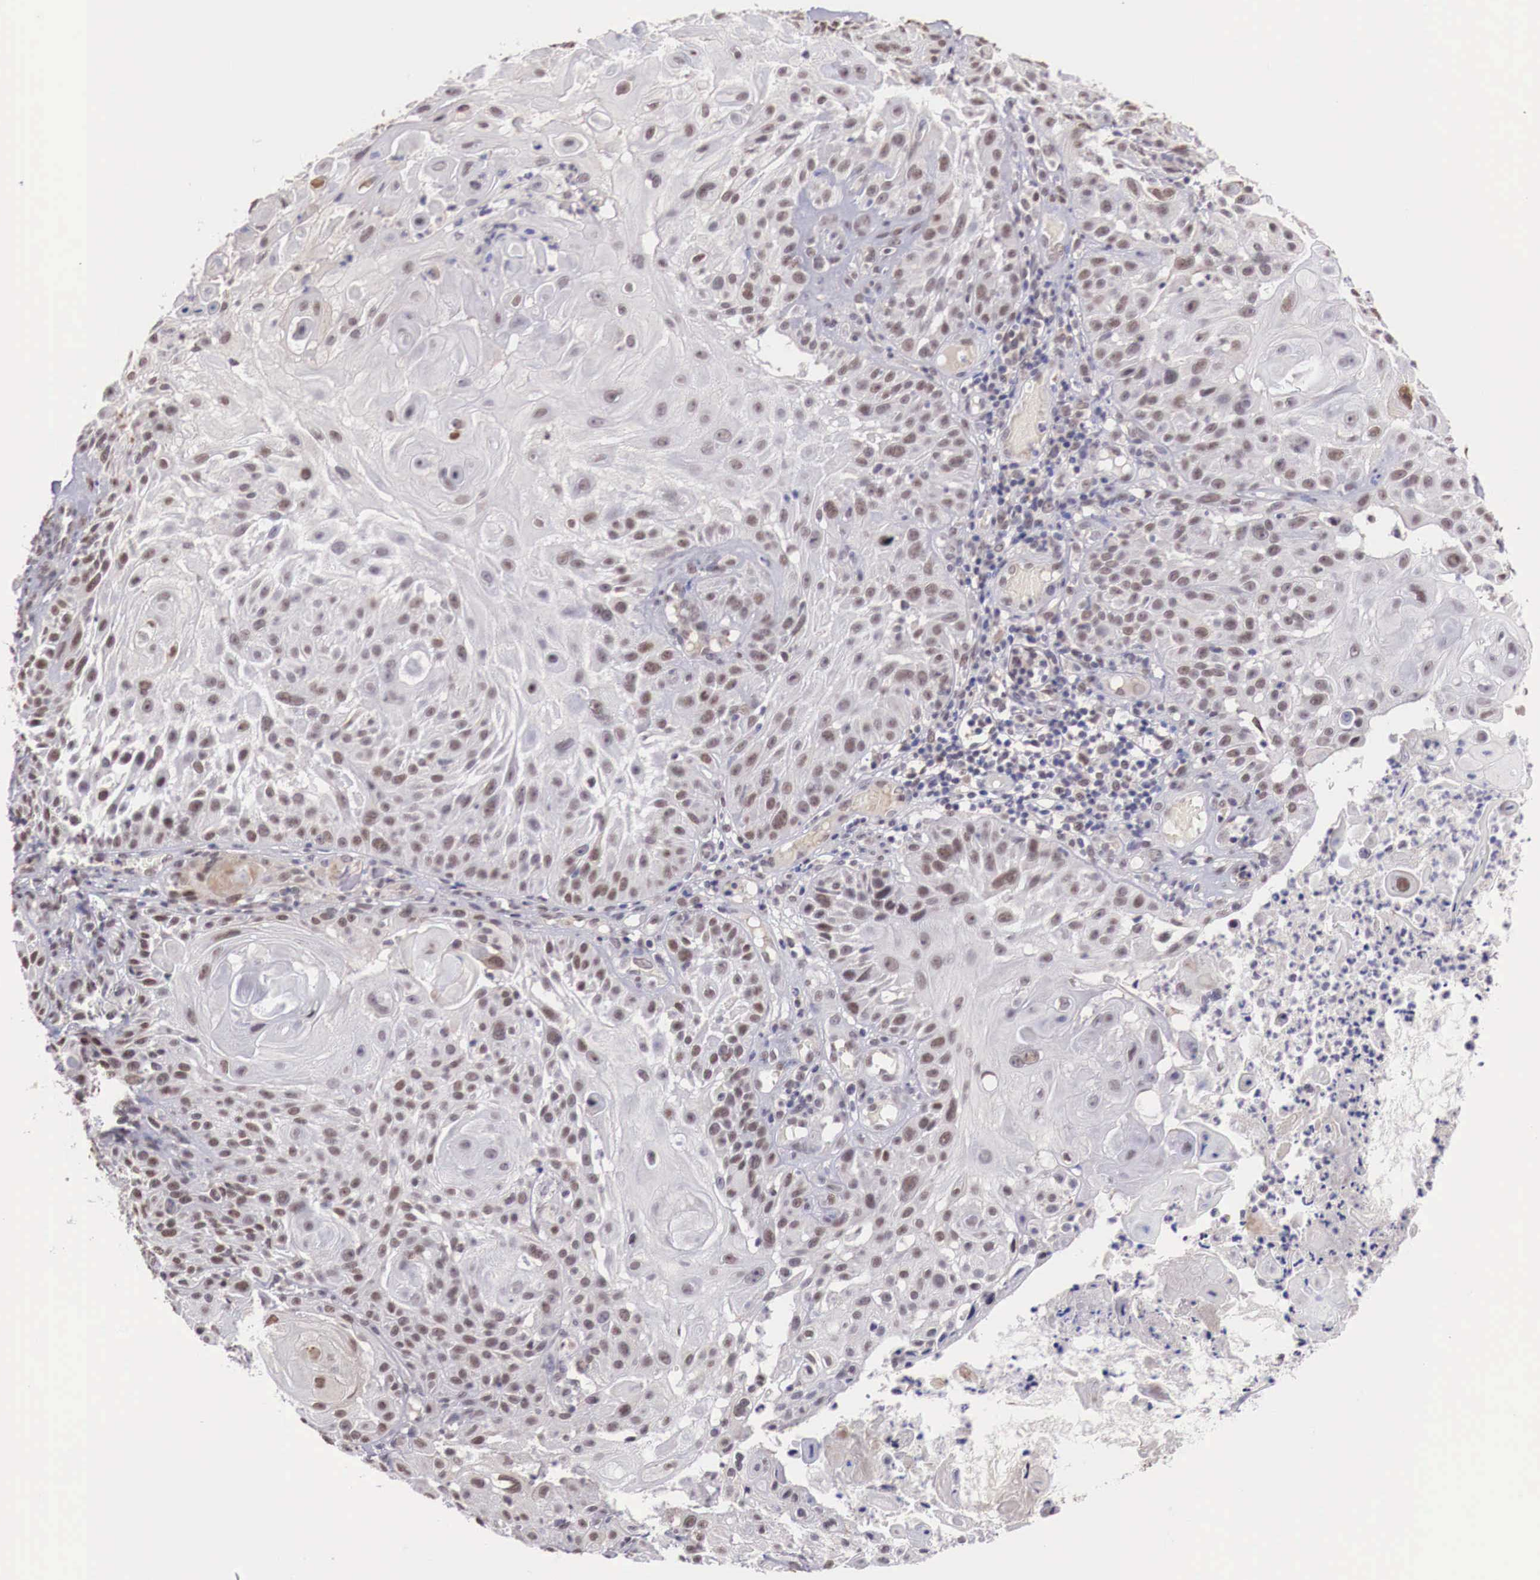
{"staining": {"intensity": "moderate", "quantity": "25%-75%", "location": "nuclear"}, "tissue": "skin cancer", "cell_type": "Tumor cells", "image_type": "cancer", "snomed": [{"axis": "morphology", "description": "Squamous cell carcinoma, NOS"}, {"axis": "topography", "description": "Skin"}], "caption": "Moderate nuclear staining is identified in about 25%-75% of tumor cells in skin cancer (squamous cell carcinoma).", "gene": "FOXP2", "patient": {"sex": "female", "age": 89}}